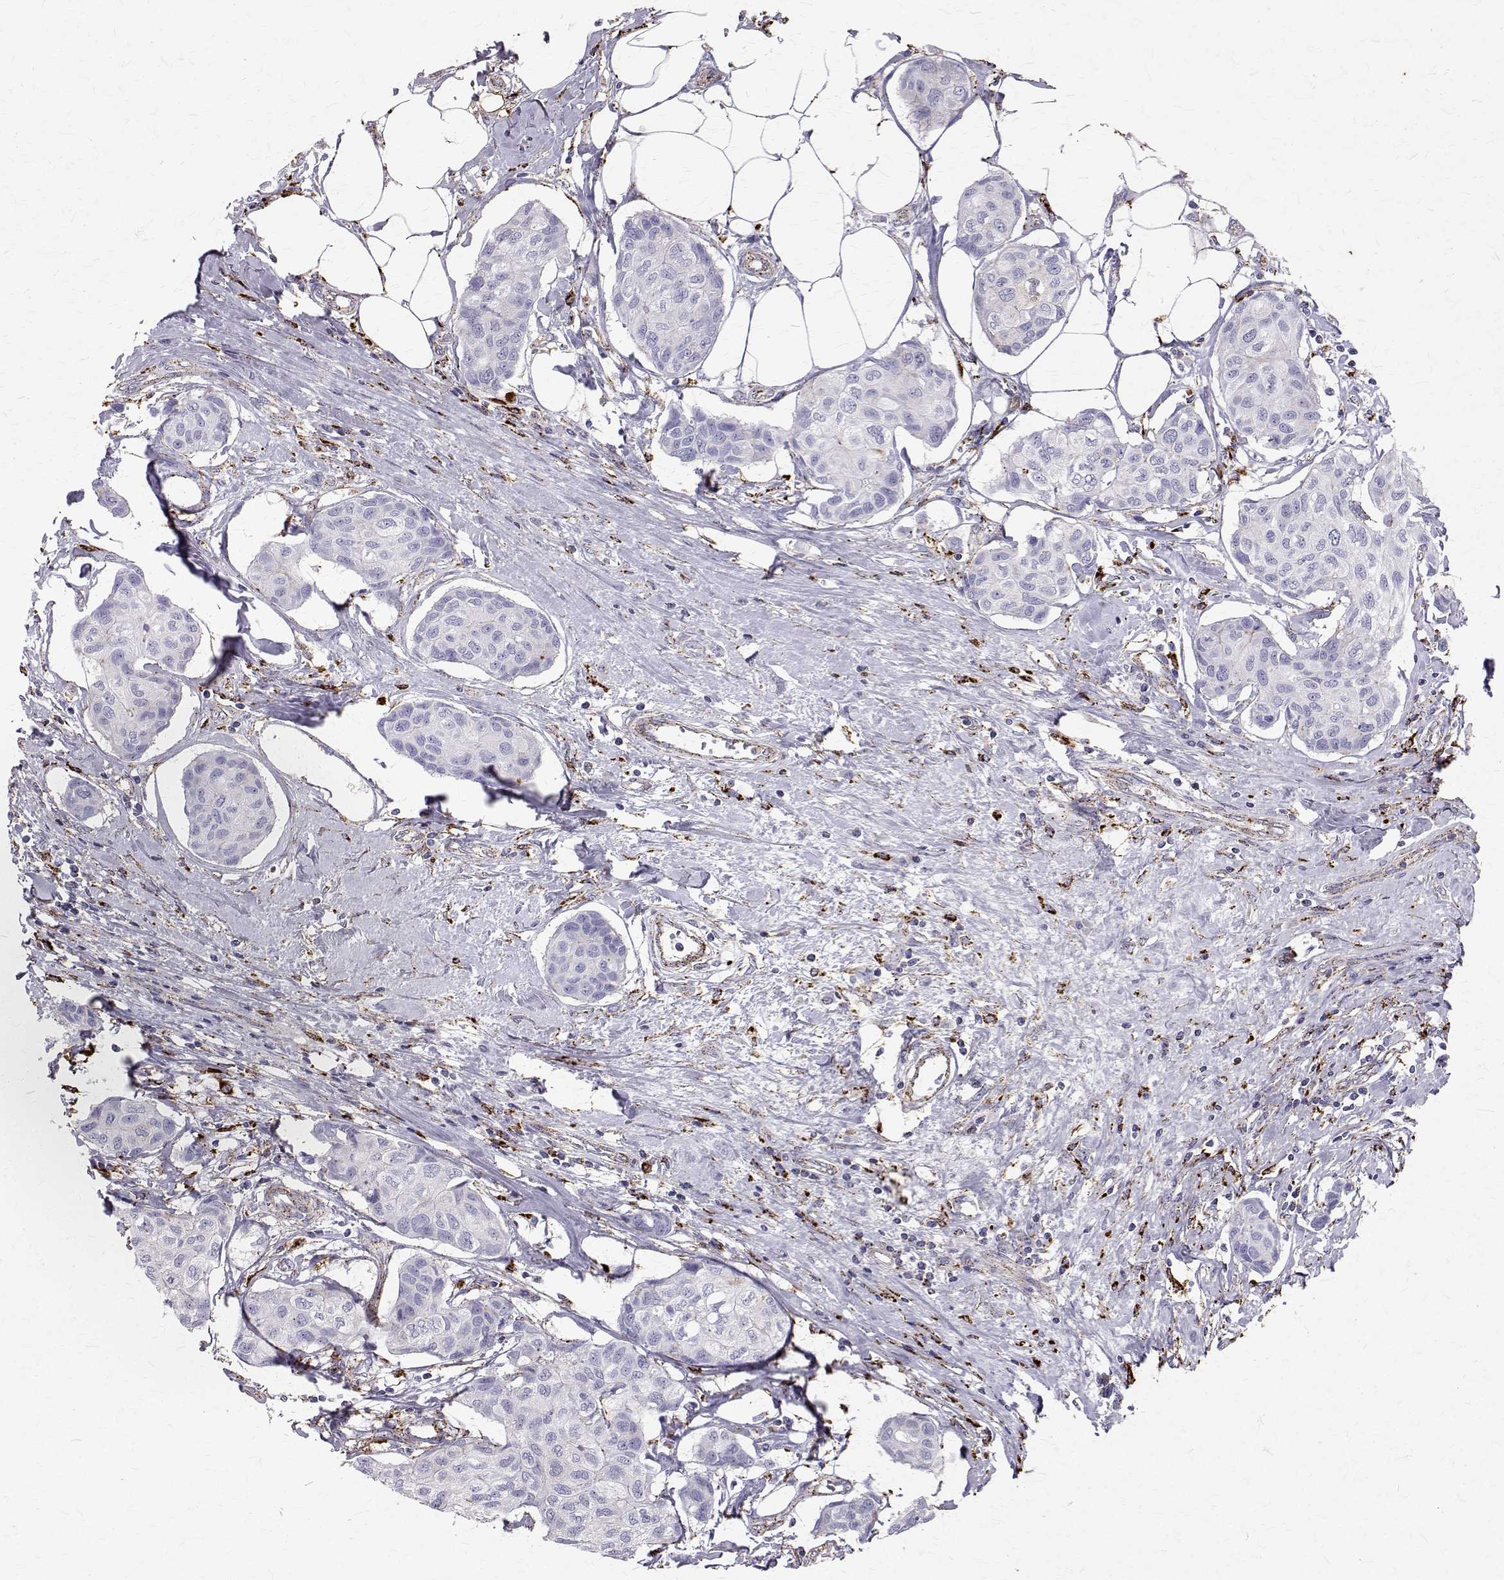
{"staining": {"intensity": "negative", "quantity": "none", "location": "none"}, "tissue": "breast cancer", "cell_type": "Tumor cells", "image_type": "cancer", "snomed": [{"axis": "morphology", "description": "Duct carcinoma"}, {"axis": "topography", "description": "Breast"}], "caption": "High power microscopy image of an immunohistochemistry (IHC) histopathology image of breast infiltrating ductal carcinoma, revealing no significant expression in tumor cells. The staining was performed using DAB (3,3'-diaminobenzidine) to visualize the protein expression in brown, while the nuclei were stained in blue with hematoxylin (Magnification: 20x).", "gene": "TPP1", "patient": {"sex": "female", "age": 80}}